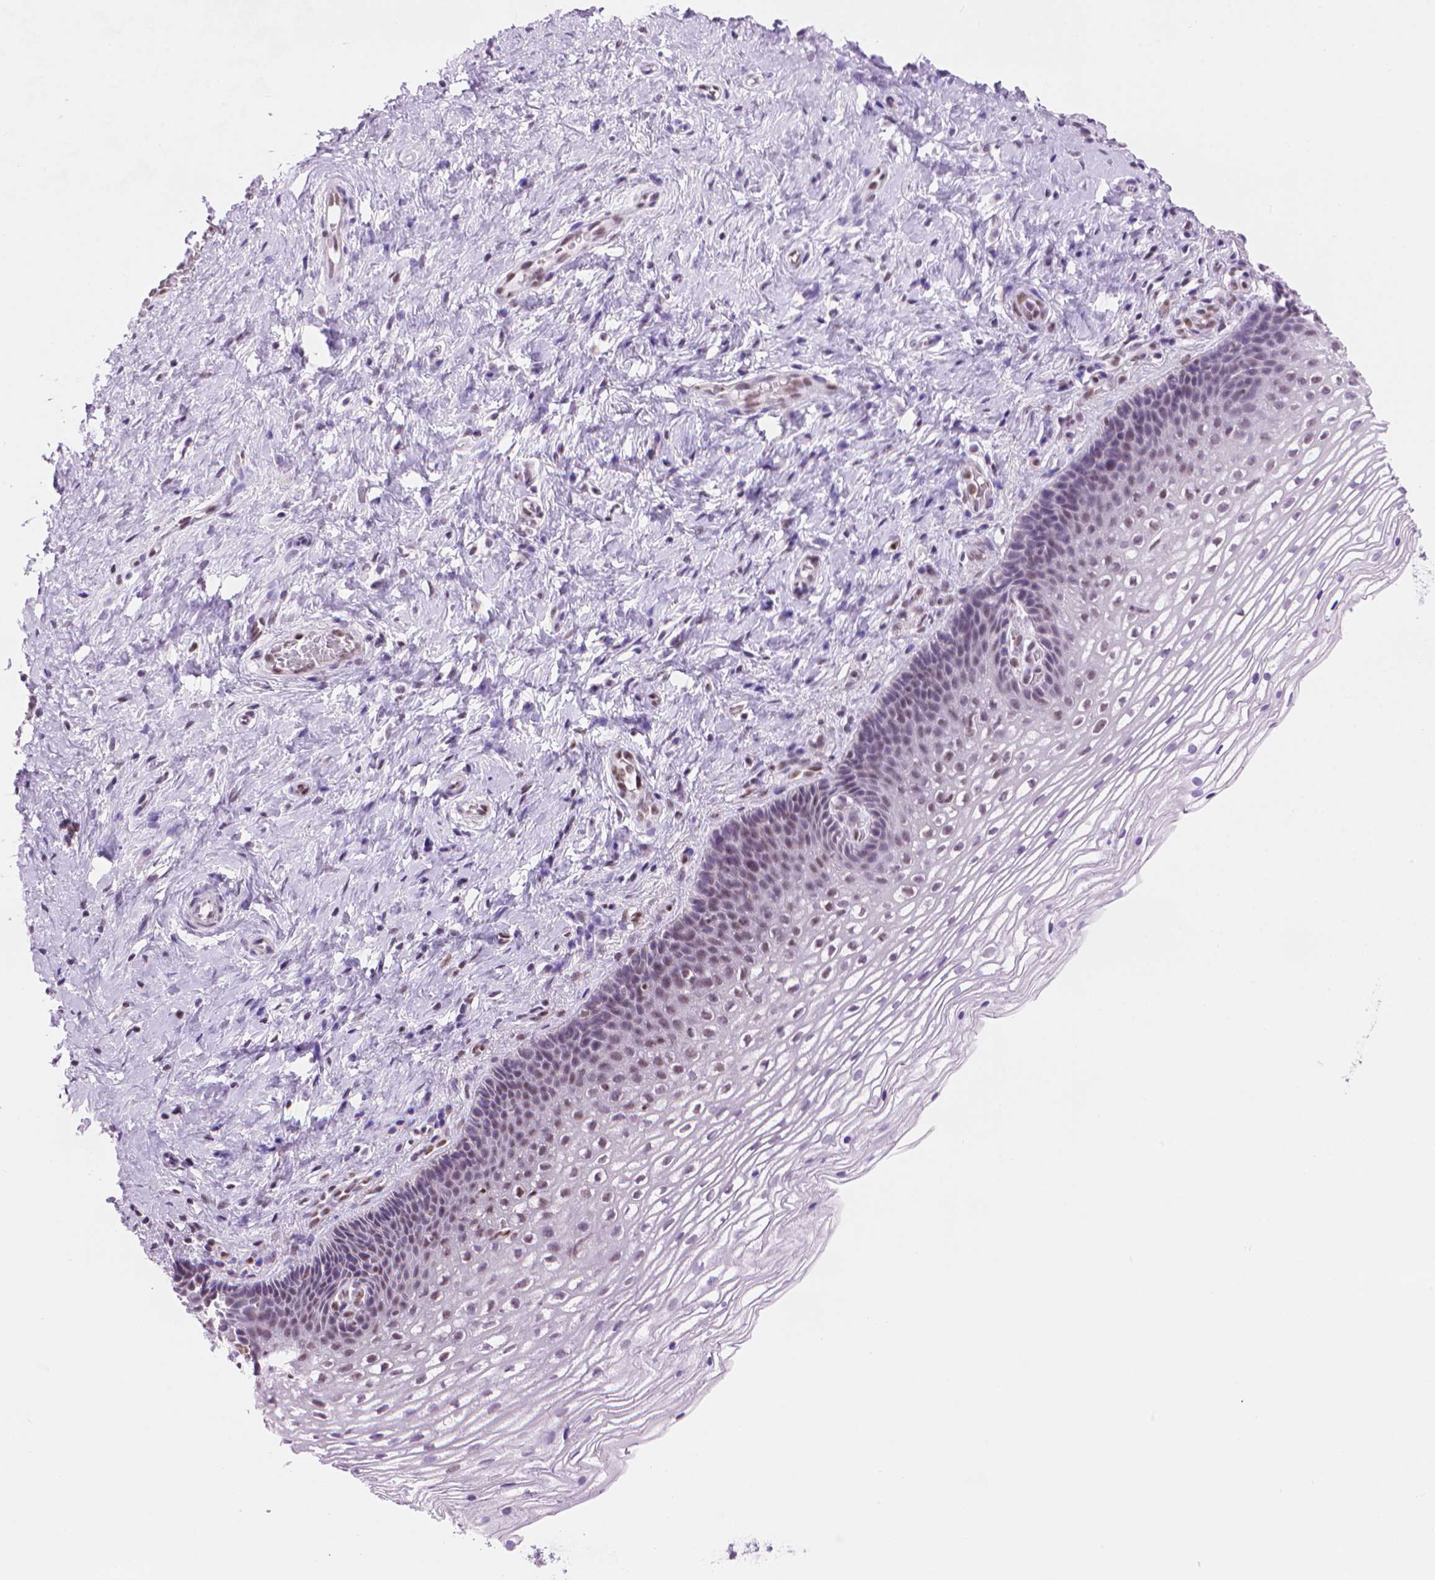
{"staining": {"intensity": "weak", "quantity": "25%-75%", "location": "nuclear"}, "tissue": "cervix", "cell_type": "Glandular cells", "image_type": "normal", "snomed": [{"axis": "morphology", "description": "Normal tissue, NOS"}, {"axis": "topography", "description": "Cervix"}], "caption": "Human cervix stained for a protein (brown) exhibits weak nuclear positive positivity in approximately 25%-75% of glandular cells.", "gene": "UBN1", "patient": {"sex": "female", "age": 34}}